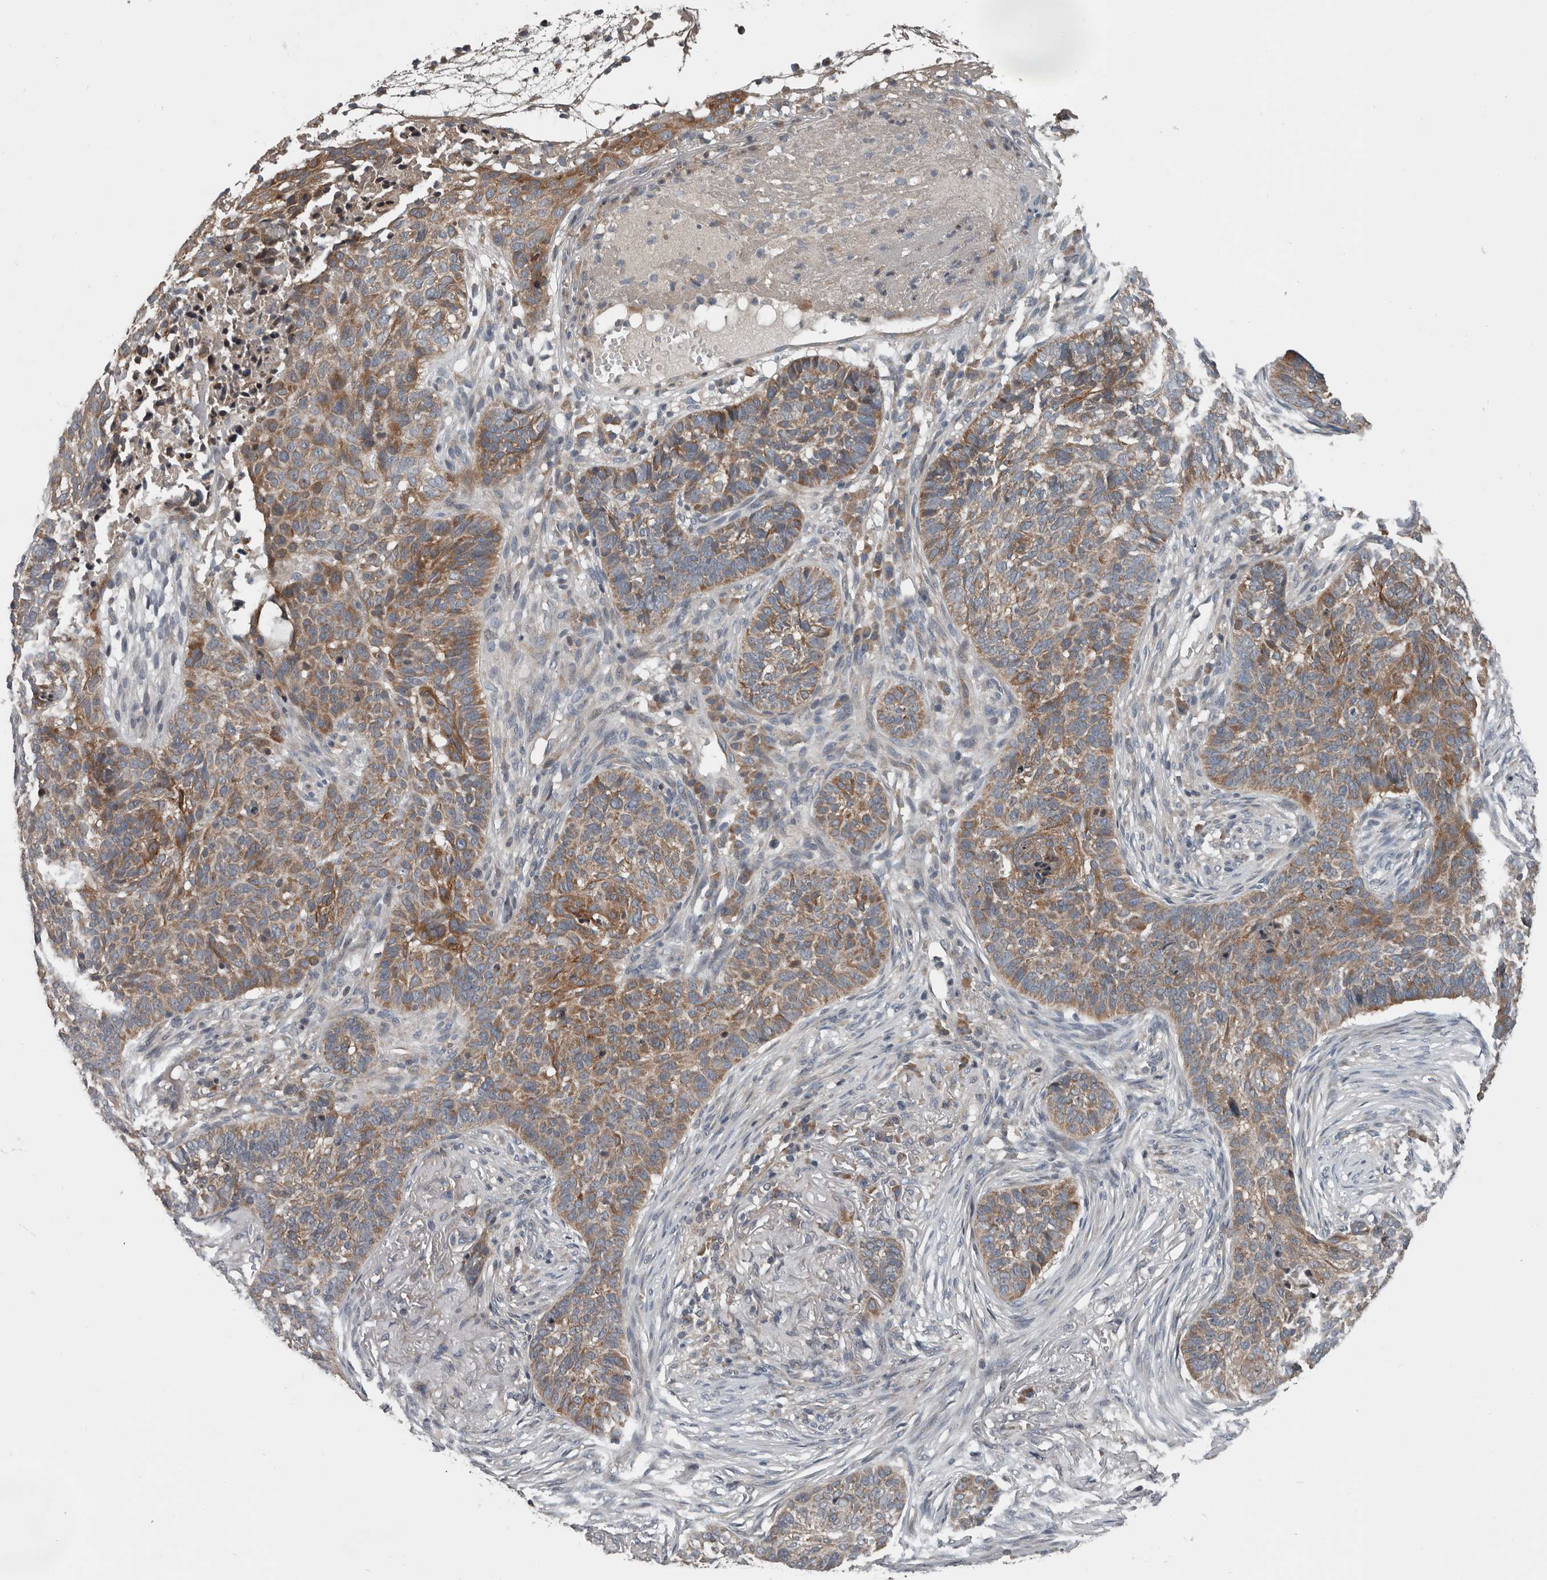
{"staining": {"intensity": "moderate", "quantity": ">75%", "location": "cytoplasmic/membranous"}, "tissue": "skin cancer", "cell_type": "Tumor cells", "image_type": "cancer", "snomed": [{"axis": "morphology", "description": "Basal cell carcinoma"}, {"axis": "topography", "description": "Skin"}], "caption": "The image displays staining of skin cancer (basal cell carcinoma), revealing moderate cytoplasmic/membranous protein staining (brown color) within tumor cells.", "gene": "TMEM199", "patient": {"sex": "male", "age": 85}}